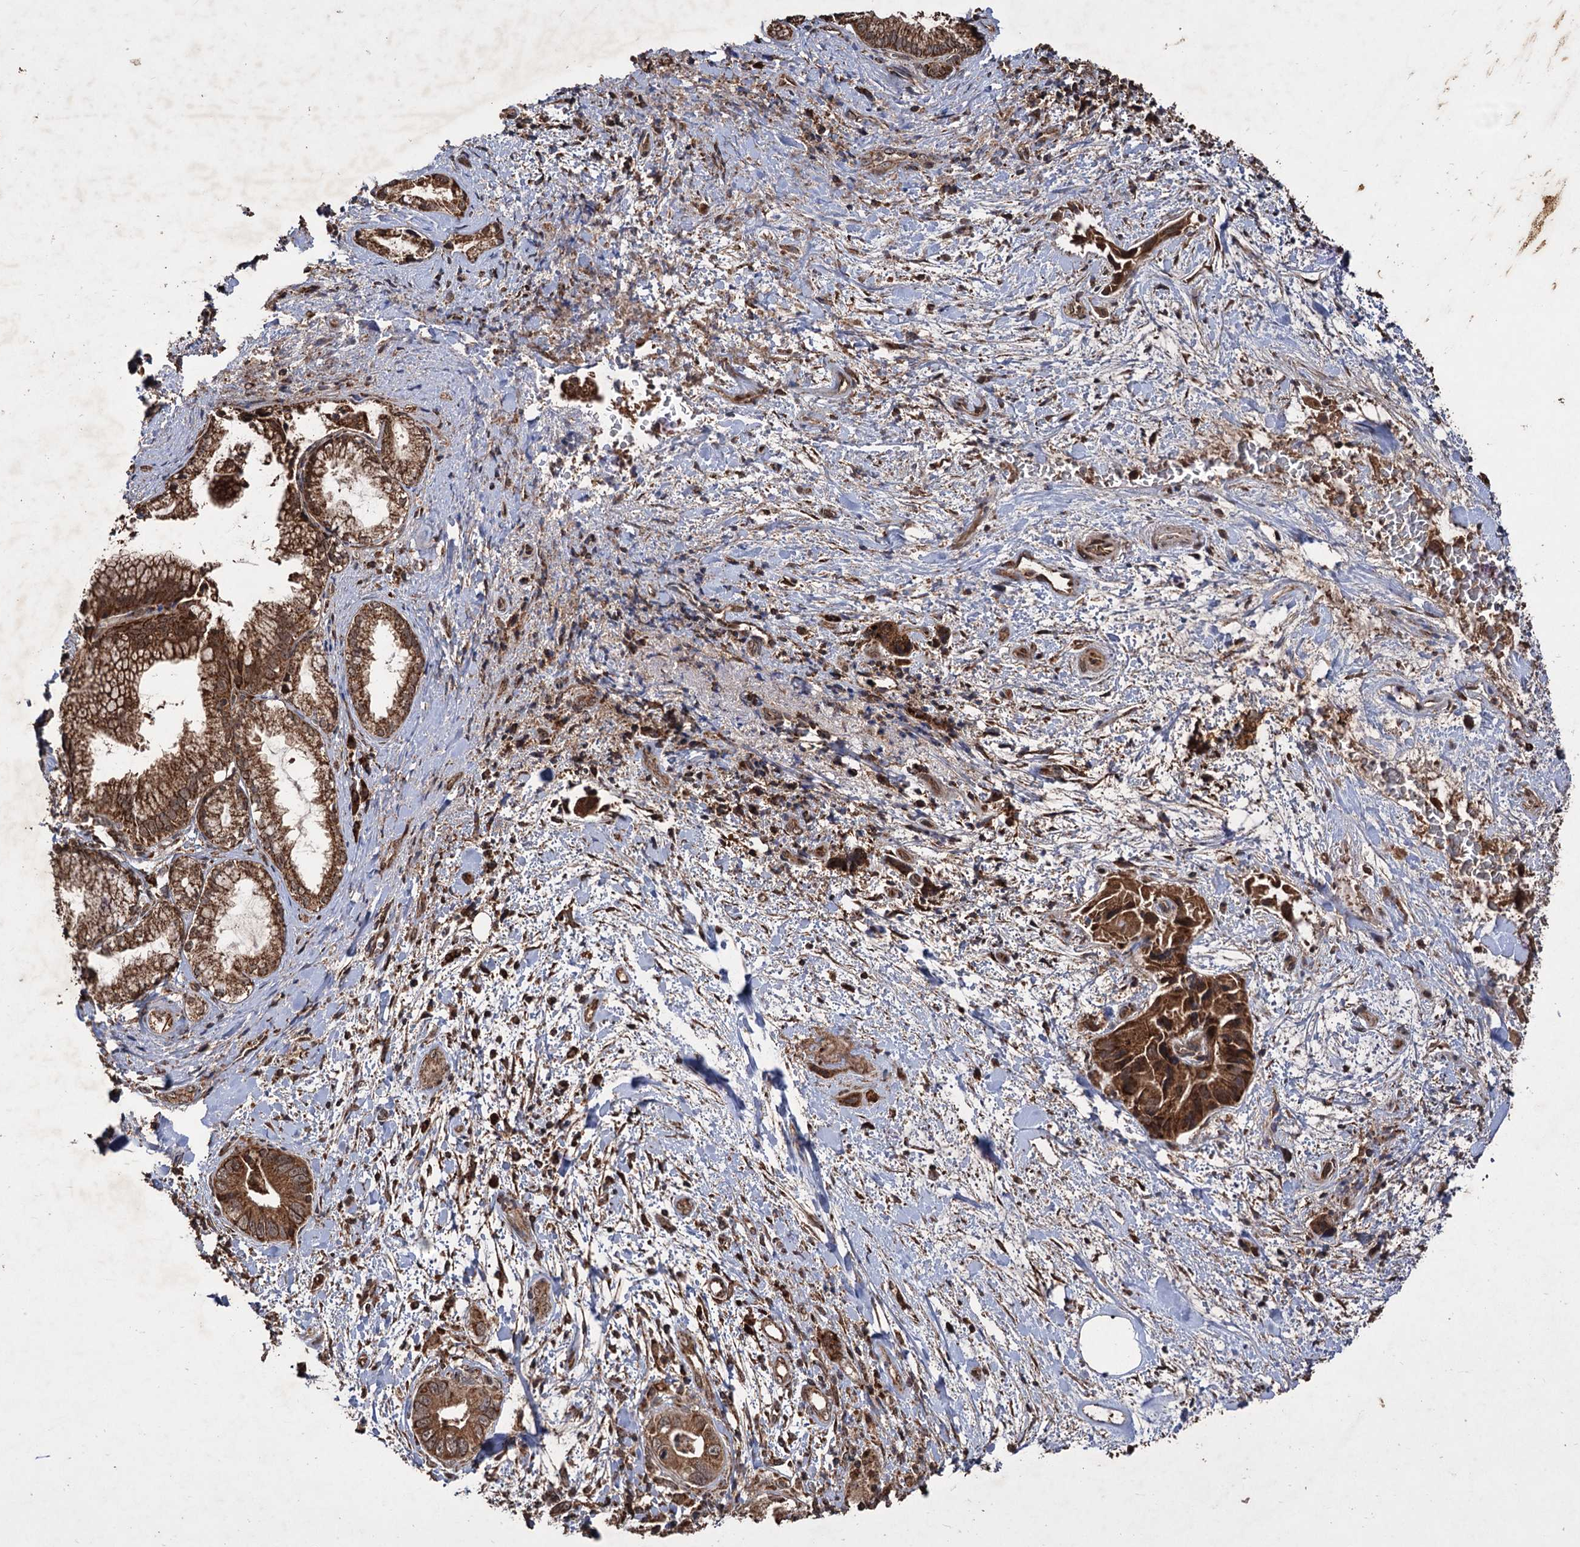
{"staining": {"intensity": "moderate", "quantity": ">75%", "location": "cytoplasmic/membranous"}, "tissue": "pancreatic cancer", "cell_type": "Tumor cells", "image_type": "cancer", "snomed": [{"axis": "morphology", "description": "Adenocarcinoma, NOS"}, {"axis": "topography", "description": "Pancreas"}], "caption": "This photomicrograph displays IHC staining of human pancreatic adenocarcinoma, with medium moderate cytoplasmic/membranous staining in about >75% of tumor cells.", "gene": "IPO4", "patient": {"sex": "female", "age": 78}}